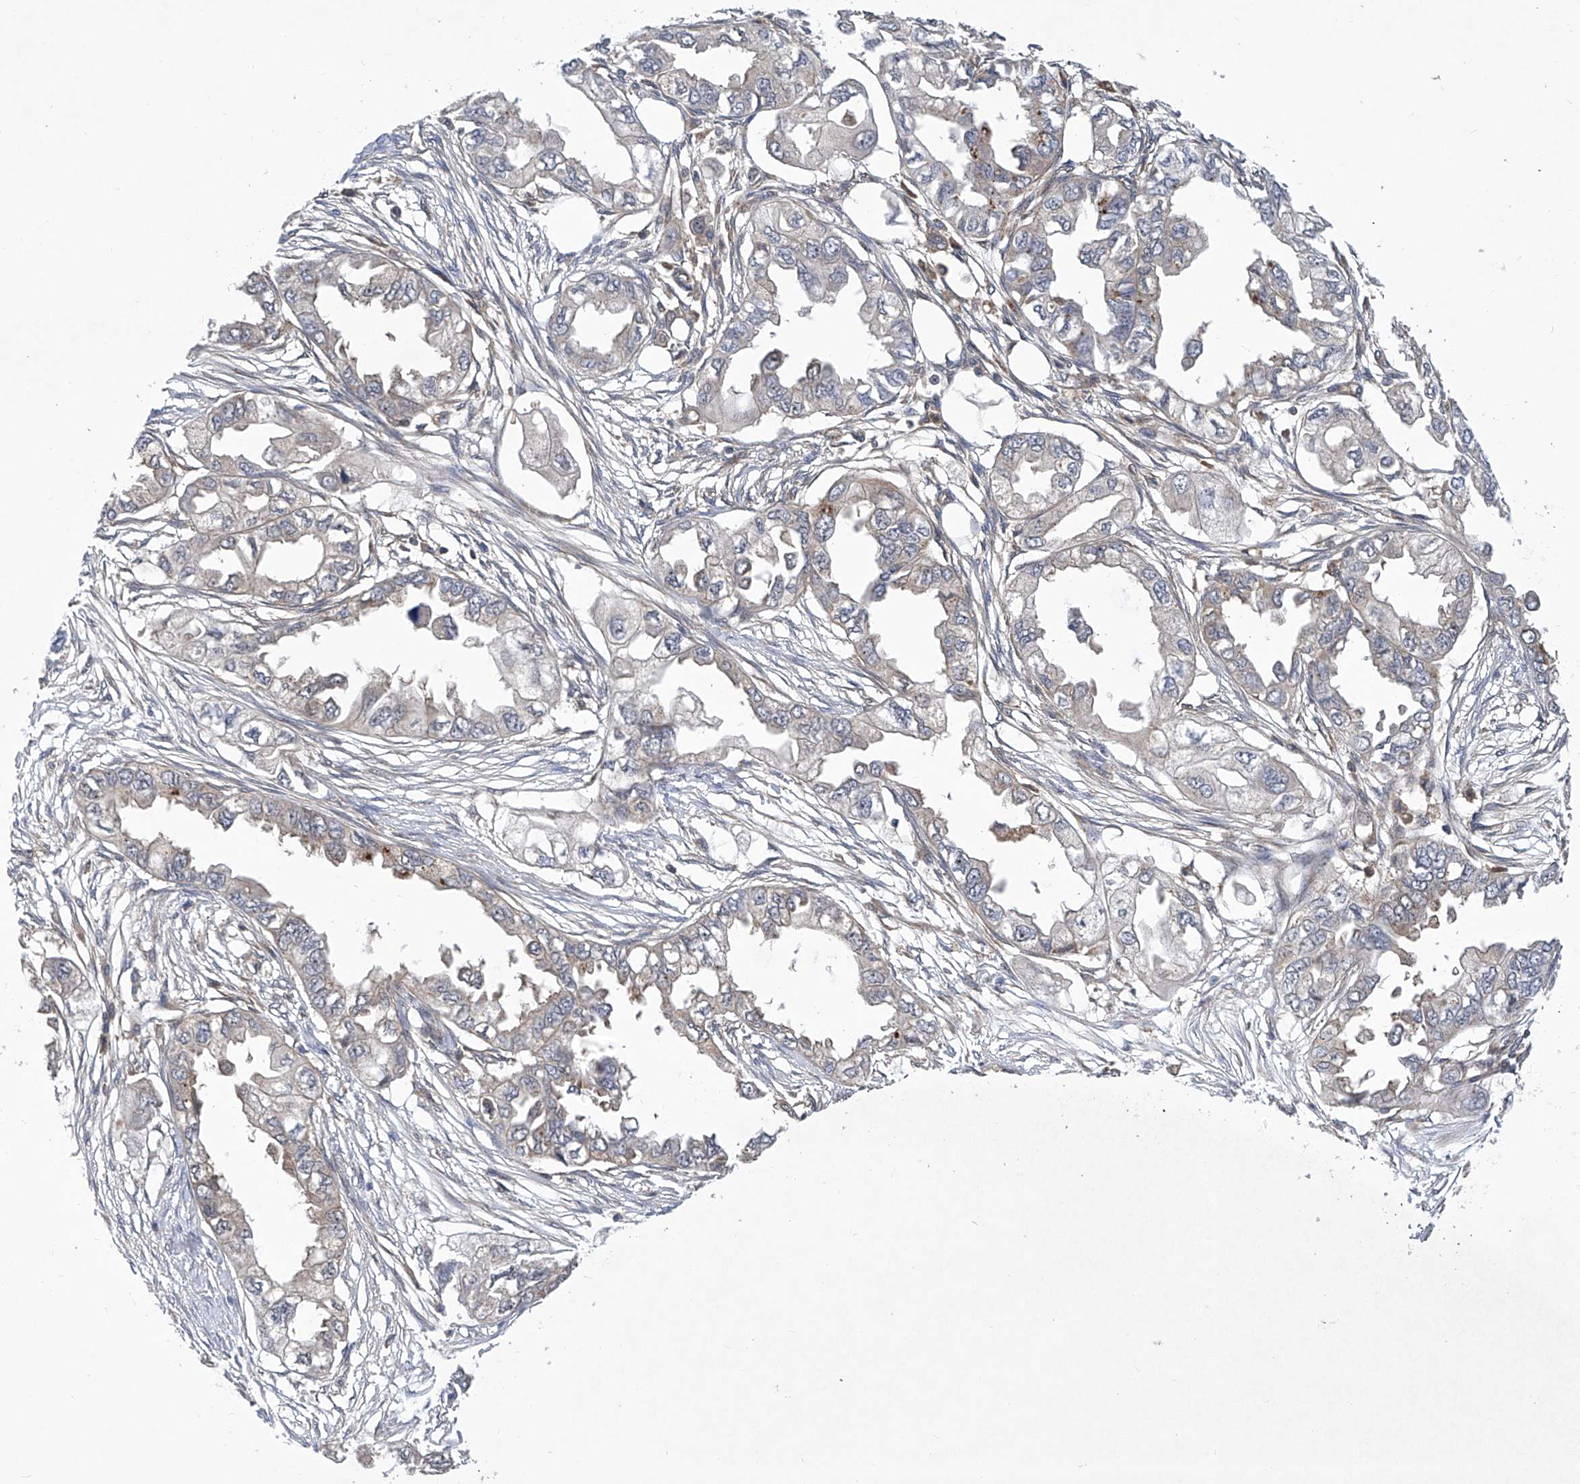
{"staining": {"intensity": "negative", "quantity": "none", "location": "none"}, "tissue": "endometrial cancer", "cell_type": "Tumor cells", "image_type": "cancer", "snomed": [{"axis": "morphology", "description": "Adenocarcinoma, NOS"}, {"axis": "topography", "description": "Endometrium"}], "caption": "This is an immunohistochemistry image of human endometrial cancer (adenocarcinoma). There is no expression in tumor cells.", "gene": "CISH", "patient": {"sex": "female", "age": 67}}